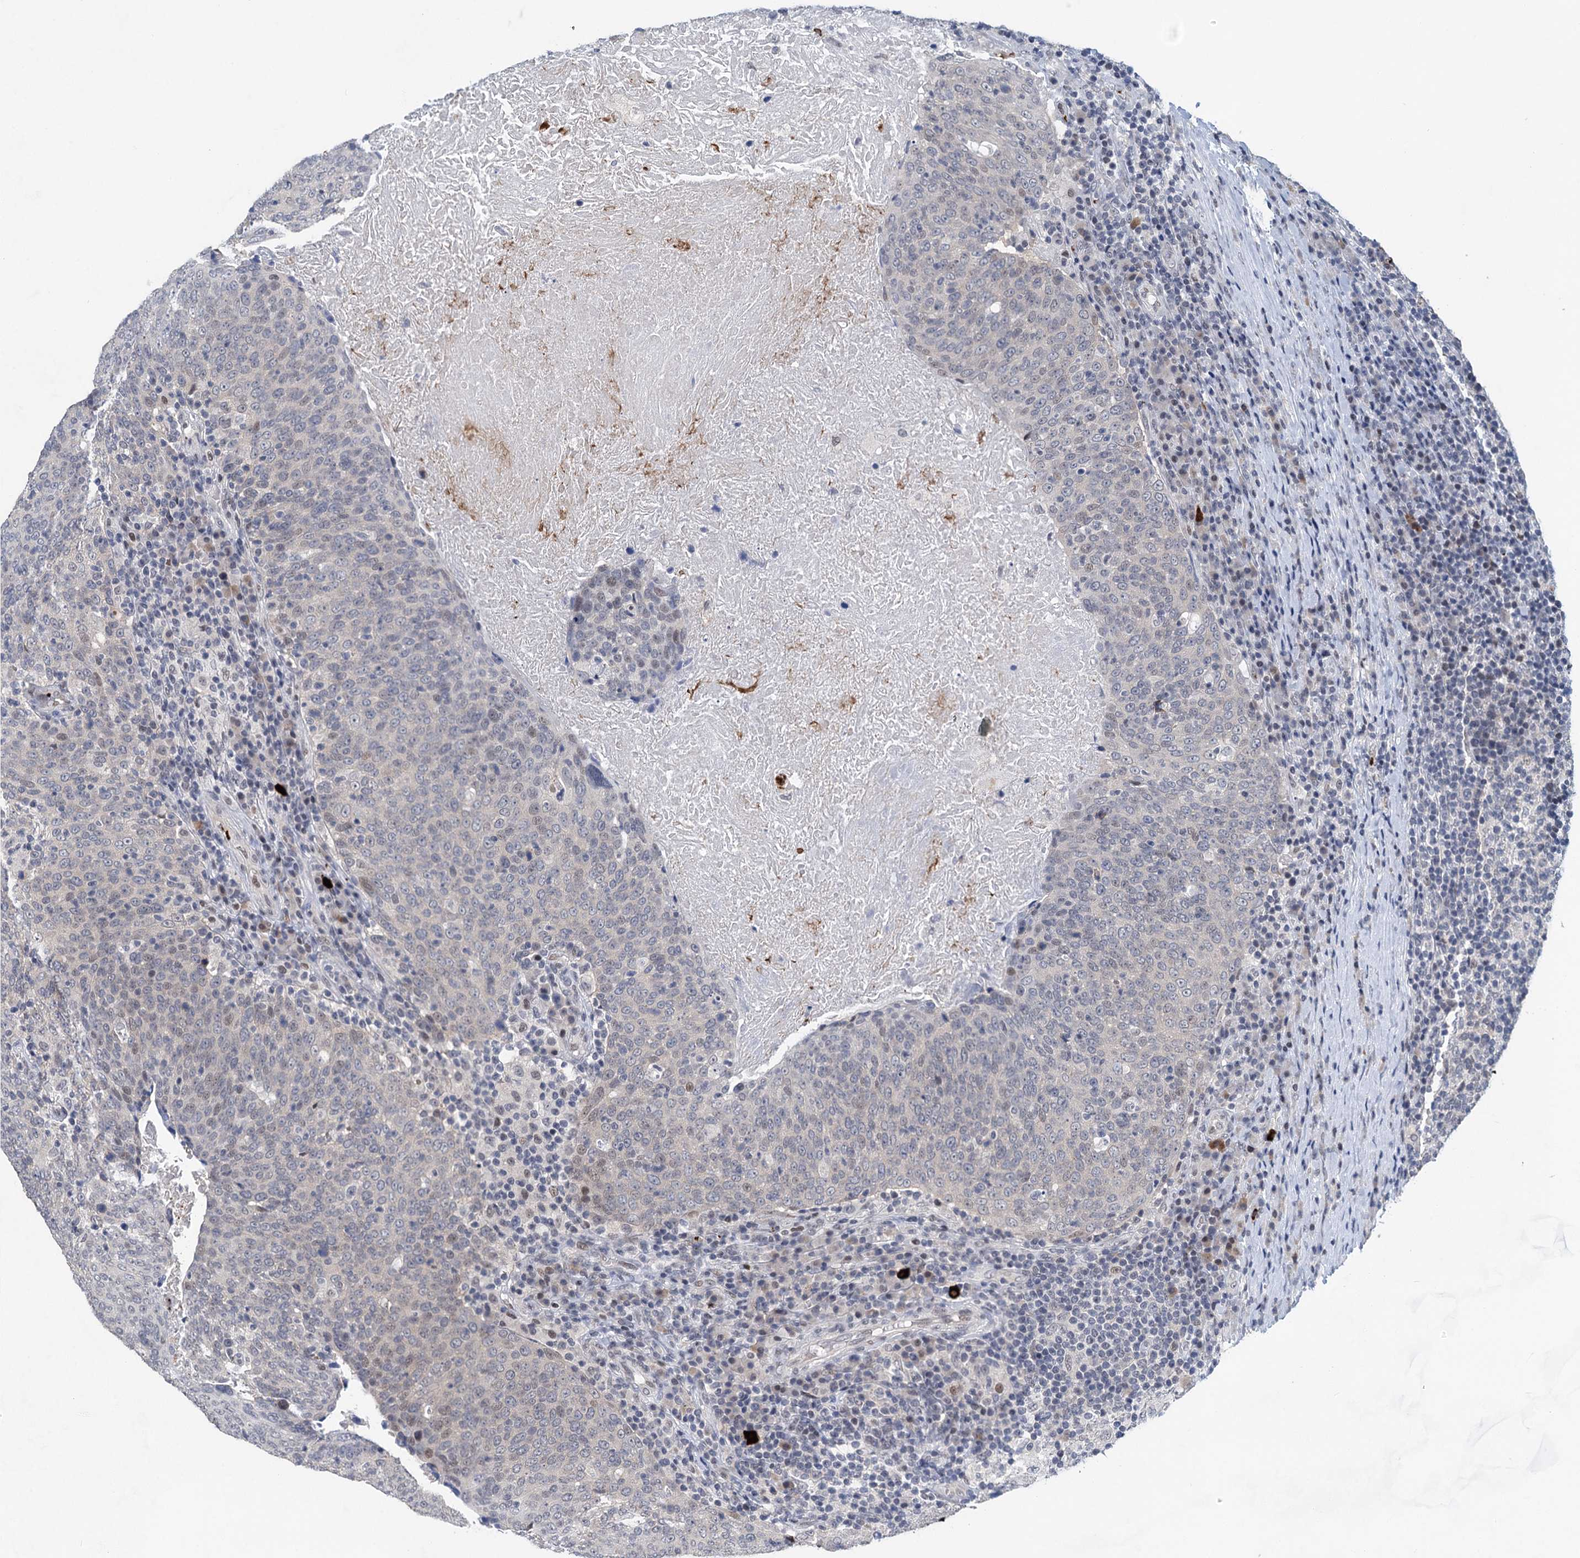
{"staining": {"intensity": "weak", "quantity": "<25%", "location": "nuclear"}, "tissue": "head and neck cancer", "cell_type": "Tumor cells", "image_type": "cancer", "snomed": [{"axis": "morphology", "description": "Squamous cell carcinoma, NOS"}, {"axis": "morphology", "description": "Squamous cell carcinoma, metastatic, NOS"}, {"axis": "topography", "description": "Lymph node"}, {"axis": "topography", "description": "Head-Neck"}], "caption": "The image shows no staining of tumor cells in head and neck cancer.", "gene": "MON2", "patient": {"sex": "male", "age": 62}}